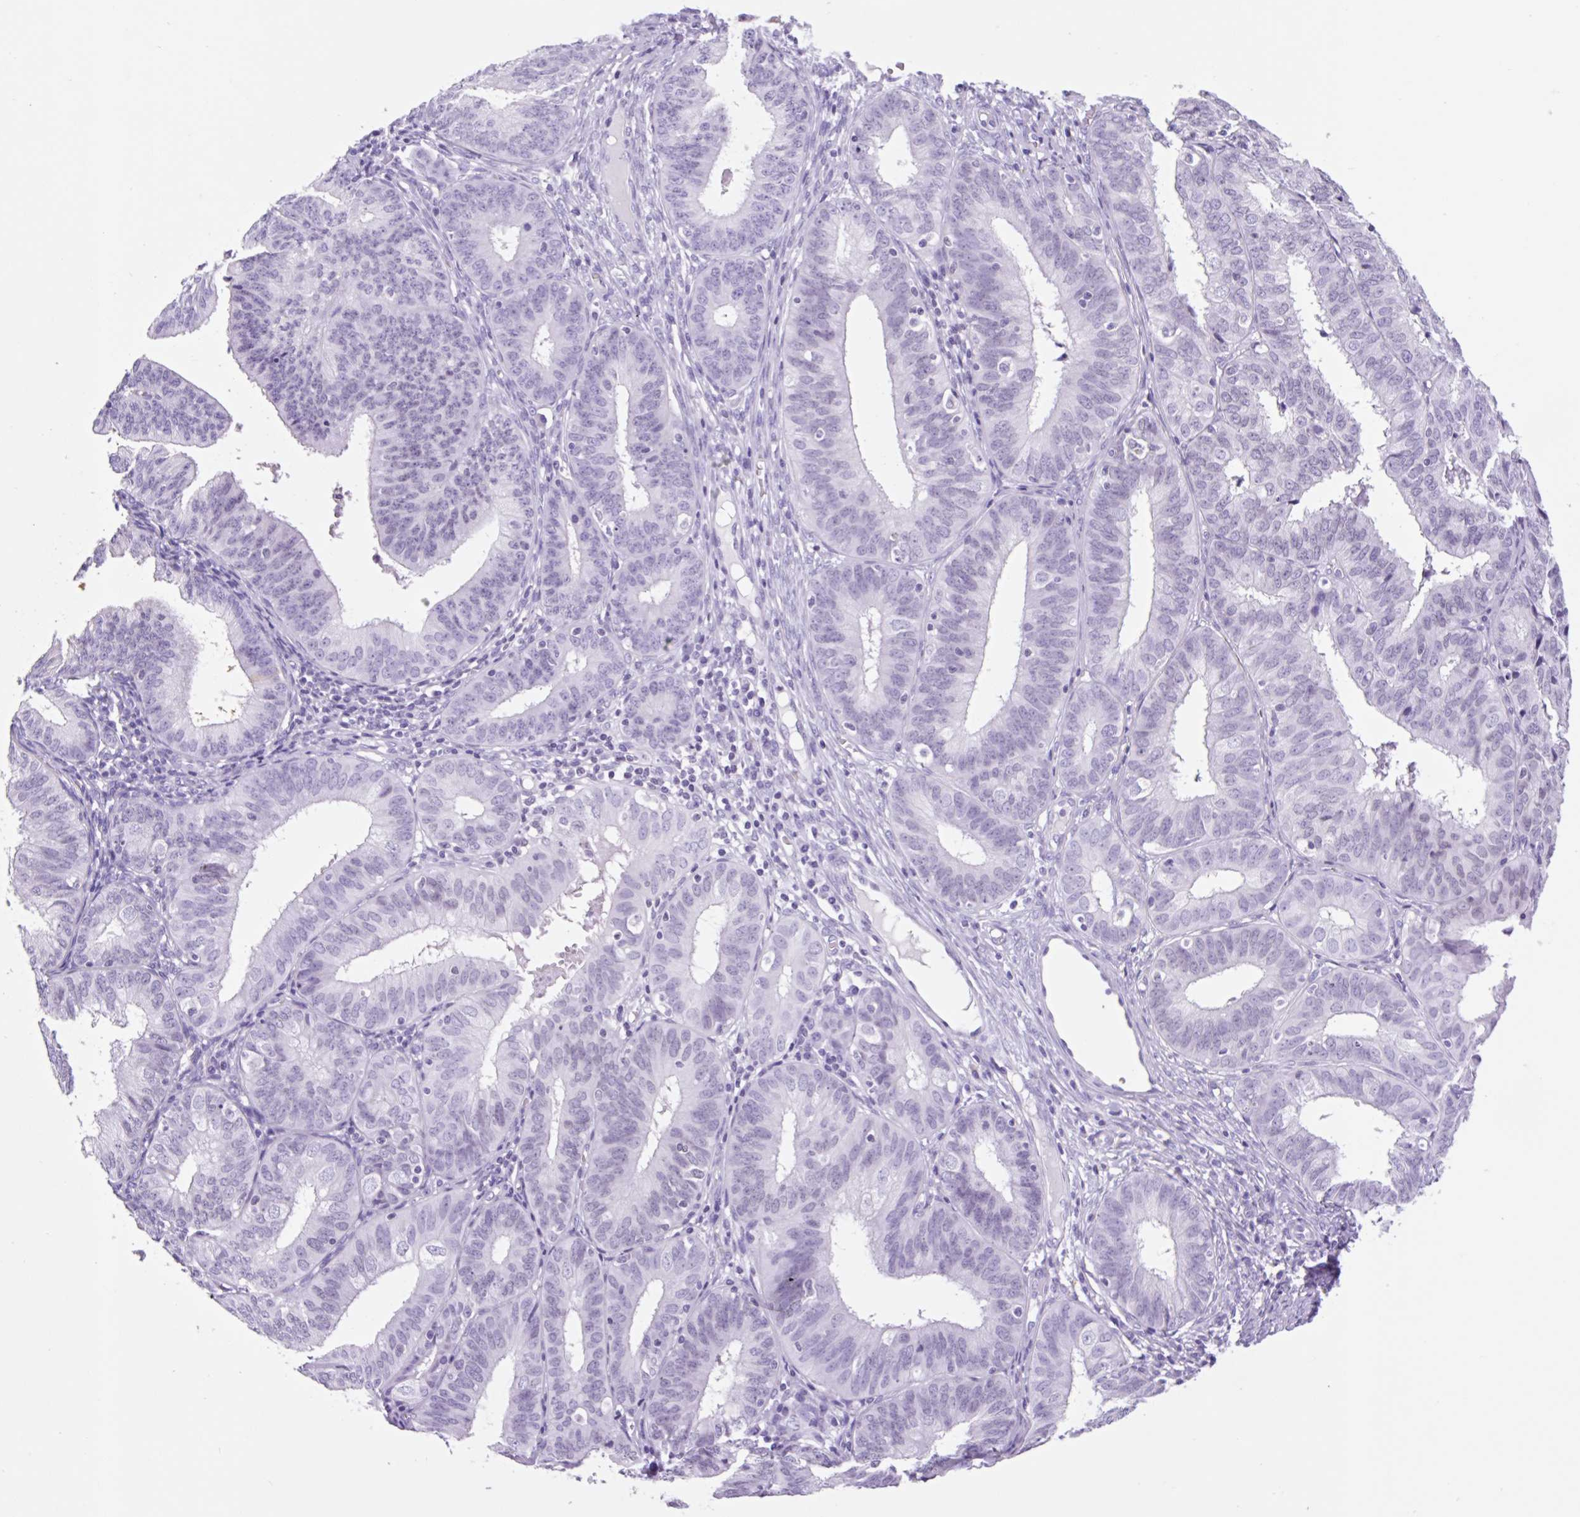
{"staining": {"intensity": "negative", "quantity": "none", "location": "none"}, "tissue": "endometrial cancer", "cell_type": "Tumor cells", "image_type": "cancer", "snomed": [{"axis": "morphology", "description": "Adenocarcinoma, NOS"}, {"axis": "topography", "description": "Endometrium"}], "caption": "Immunohistochemistry histopathology image of neoplastic tissue: endometrial cancer stained with DAB exhibits no significant protein expression in tumor cells.", "gene": "VPREB1", "patient": {"sex": "female", "age": 51}}